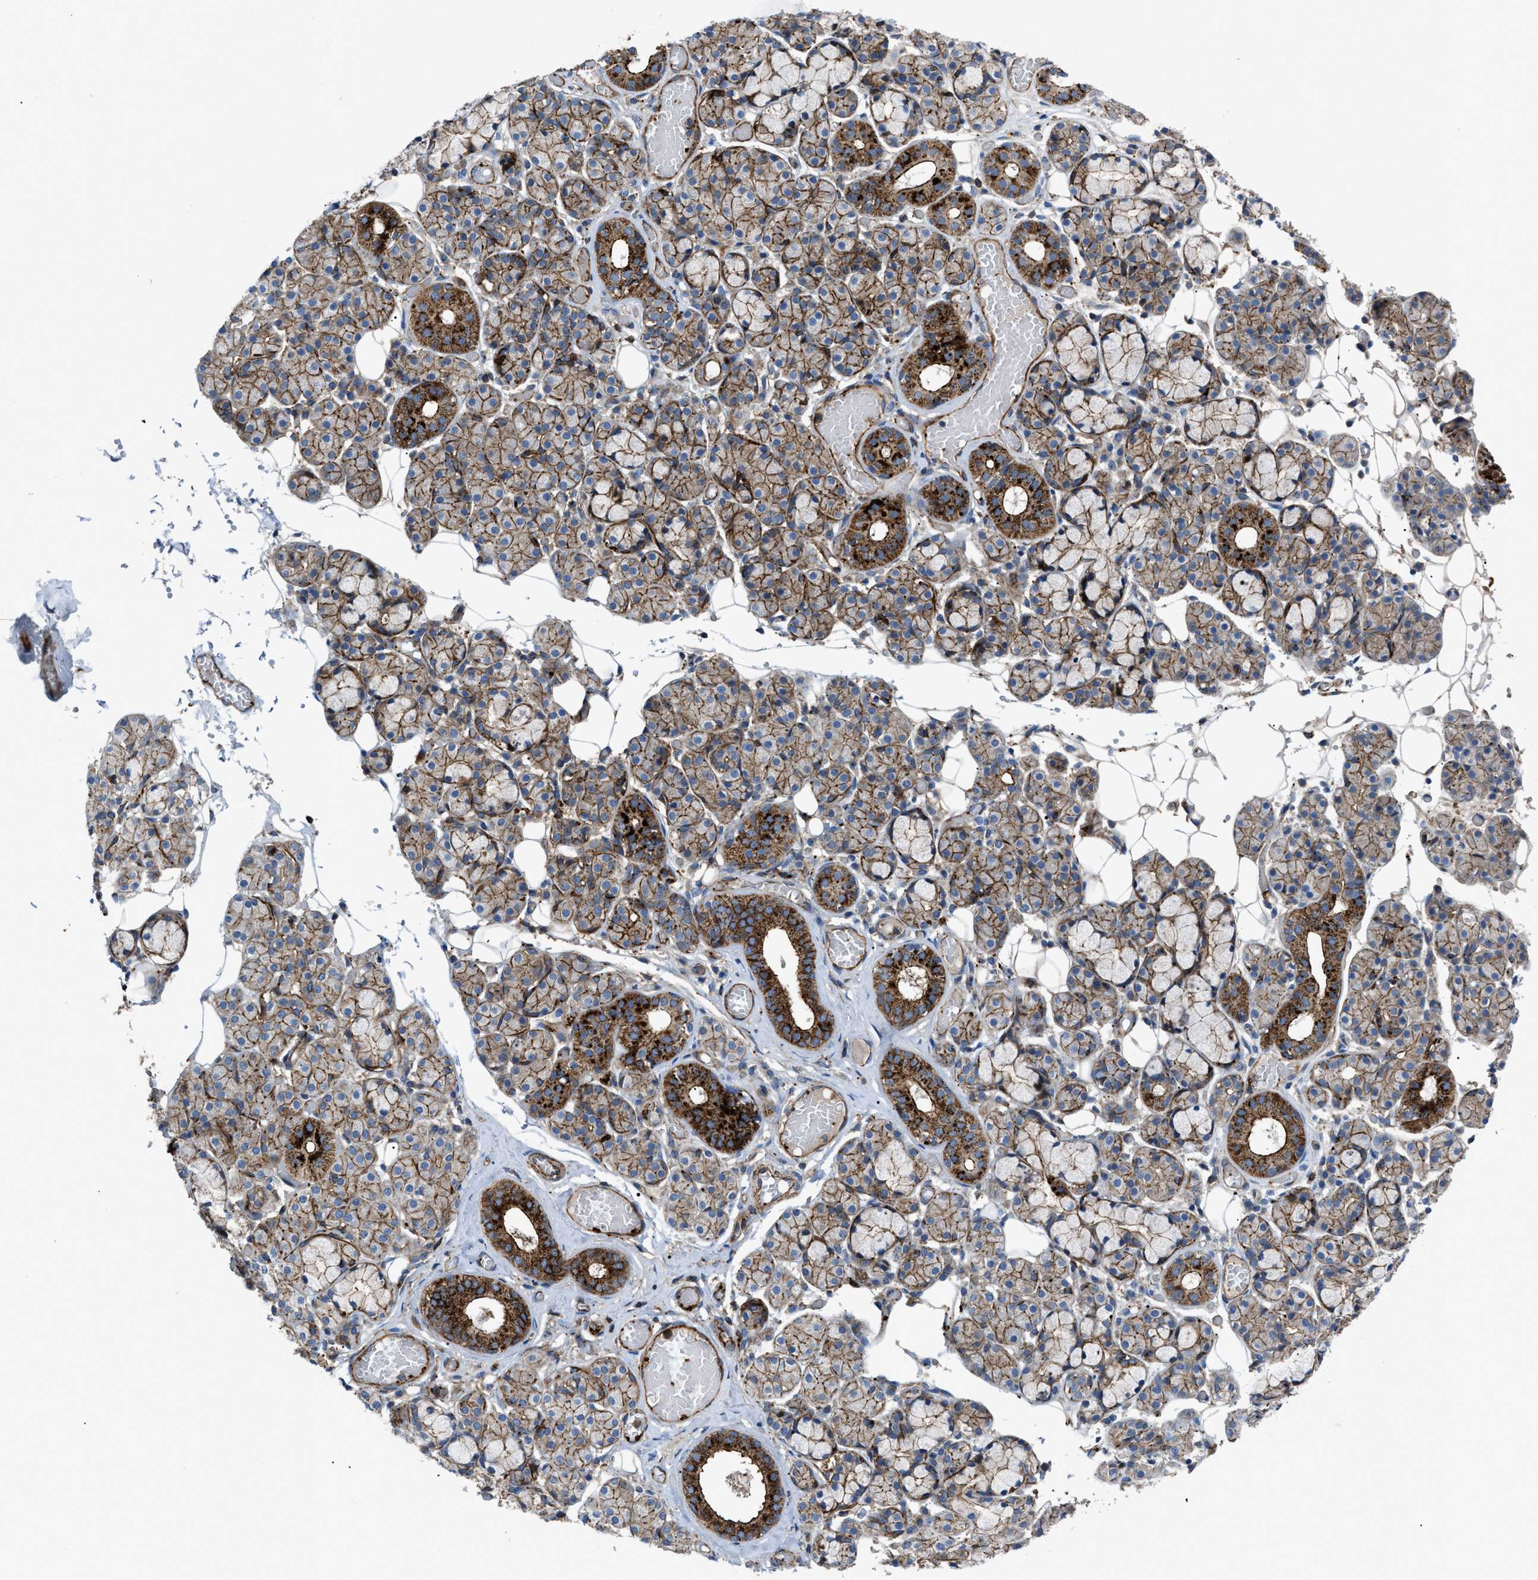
{"staining": {"intensity": "moderate", "quantity": "25%-75%", "location": "cytoplasmic/membranous"}, "tissue": "salivary gland", "cell_type": "Glandular cells", "image_type": "normal", "snomed": [{"axis": "morphology", "description": "Normal tissue, NOS"}, {"axis": "topography", "description": "Salivary gland"}], "caption": "Normal salivary gland reveals moderate cytoplasmic/membranous staining in approximately 25%-75% of glandular cells The staining was performed using DAB, with brown indicating positive protein expression. Nuclei are stained blue with hematoxylin..", "gene": "AGPAT2", "patient": {"sex": "male", "age": 63}}